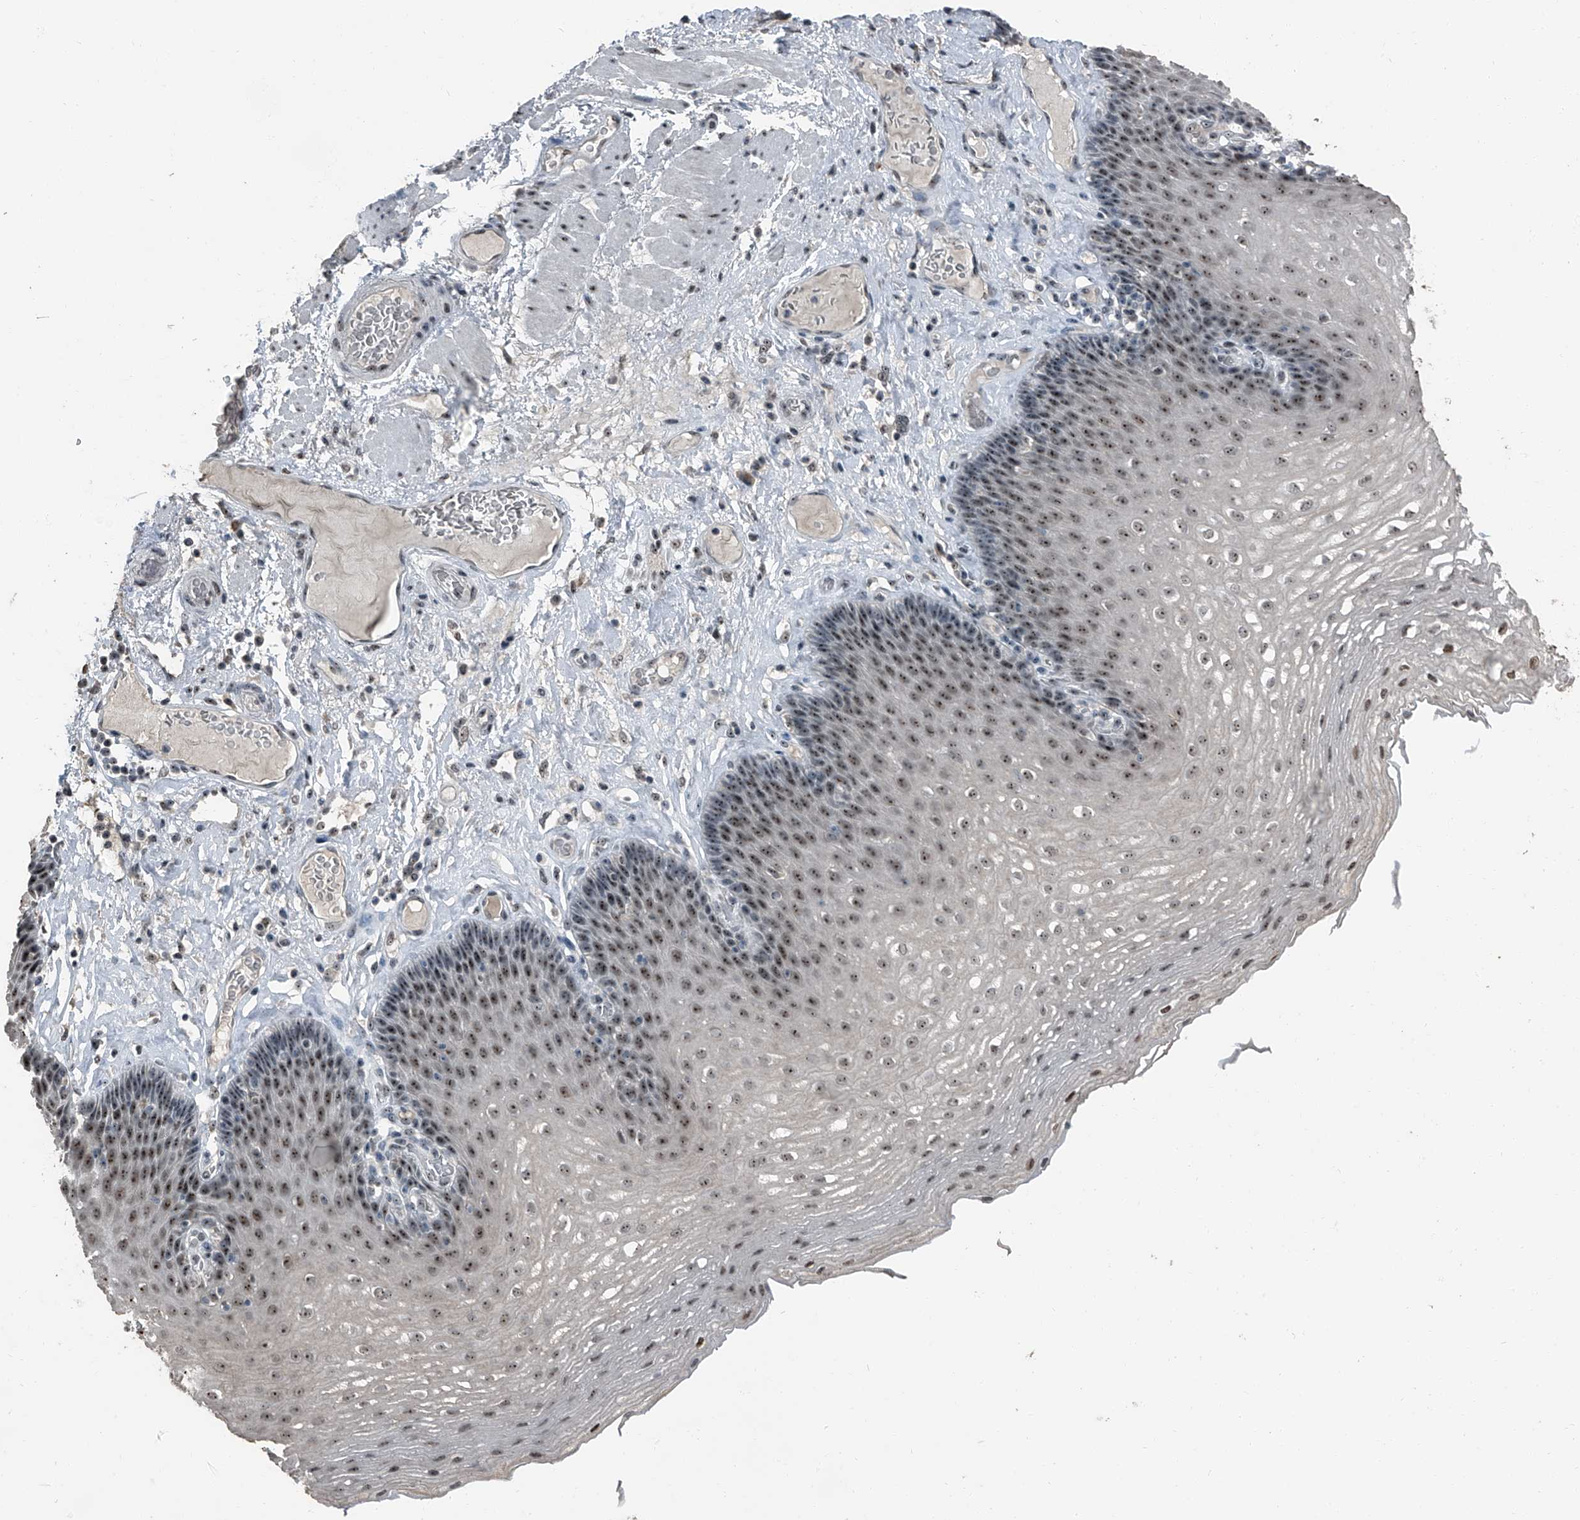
{"staining": {"intensity": "moderate", "quantity": ">75%", "location": "nuclear"}, "tissue": "esophagus", "cell_type": "Squamous epithelial cells", "image_type": "normal", "snomed": [{"axis": "morphology", "description": "Normal tissue, NOS"}, {"axis": "topography", "description": "Esophagus"}], "caption": "Human esophagus stained with a brown dye reveals moderate nuclear positive staining in approximately >75% of squamous epithelial cells.", "gene": "TCOF1", "patient": {"sex": "female", "age": 66}}